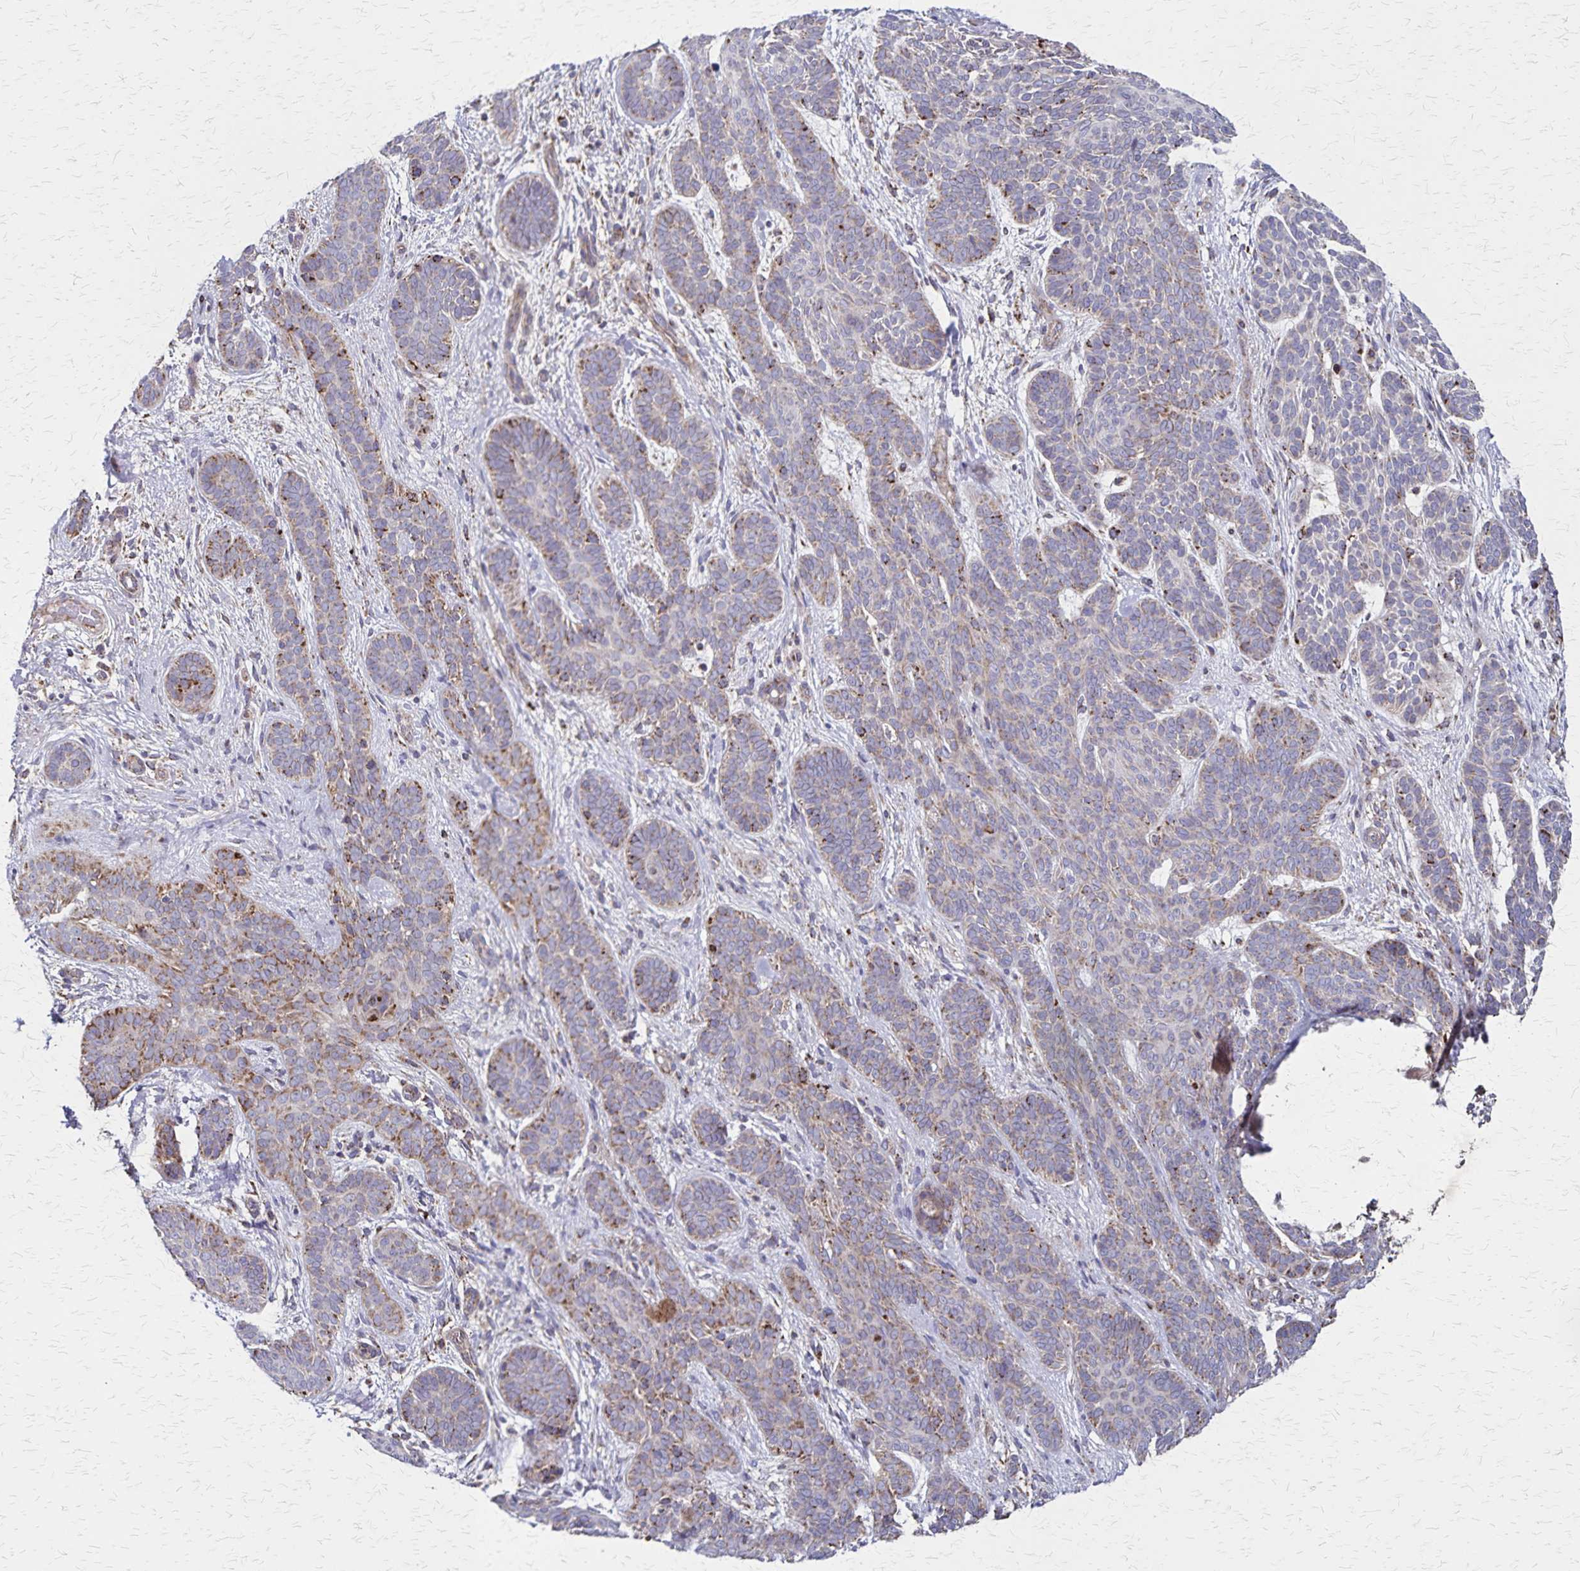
{"staining": {"intensity": "moderate", "quantity": "<25%", "location": "cytoplasmic/membranous"}, "tissue": "skin cancer", "cell_type": "Tumor cells", "image_type": "cancer", "snomed": [{"axis": "morphology", "description": "Basal cell carcinoma"}, {"axis": "topography", "description": "Skin"}], "caption": "Immunohistochemistry (IHC) histopathology image of neoplastic tissue: skin cancer stained using immunohistochemistry displays low levels of moderate protein expression localized specifically in the cytoplasmic/membranous of tumor cells, appearing as a cytoplasmic/membranous brown color.", "gene": "NFS1", "patient": {"sex": "female", "age": 82}}